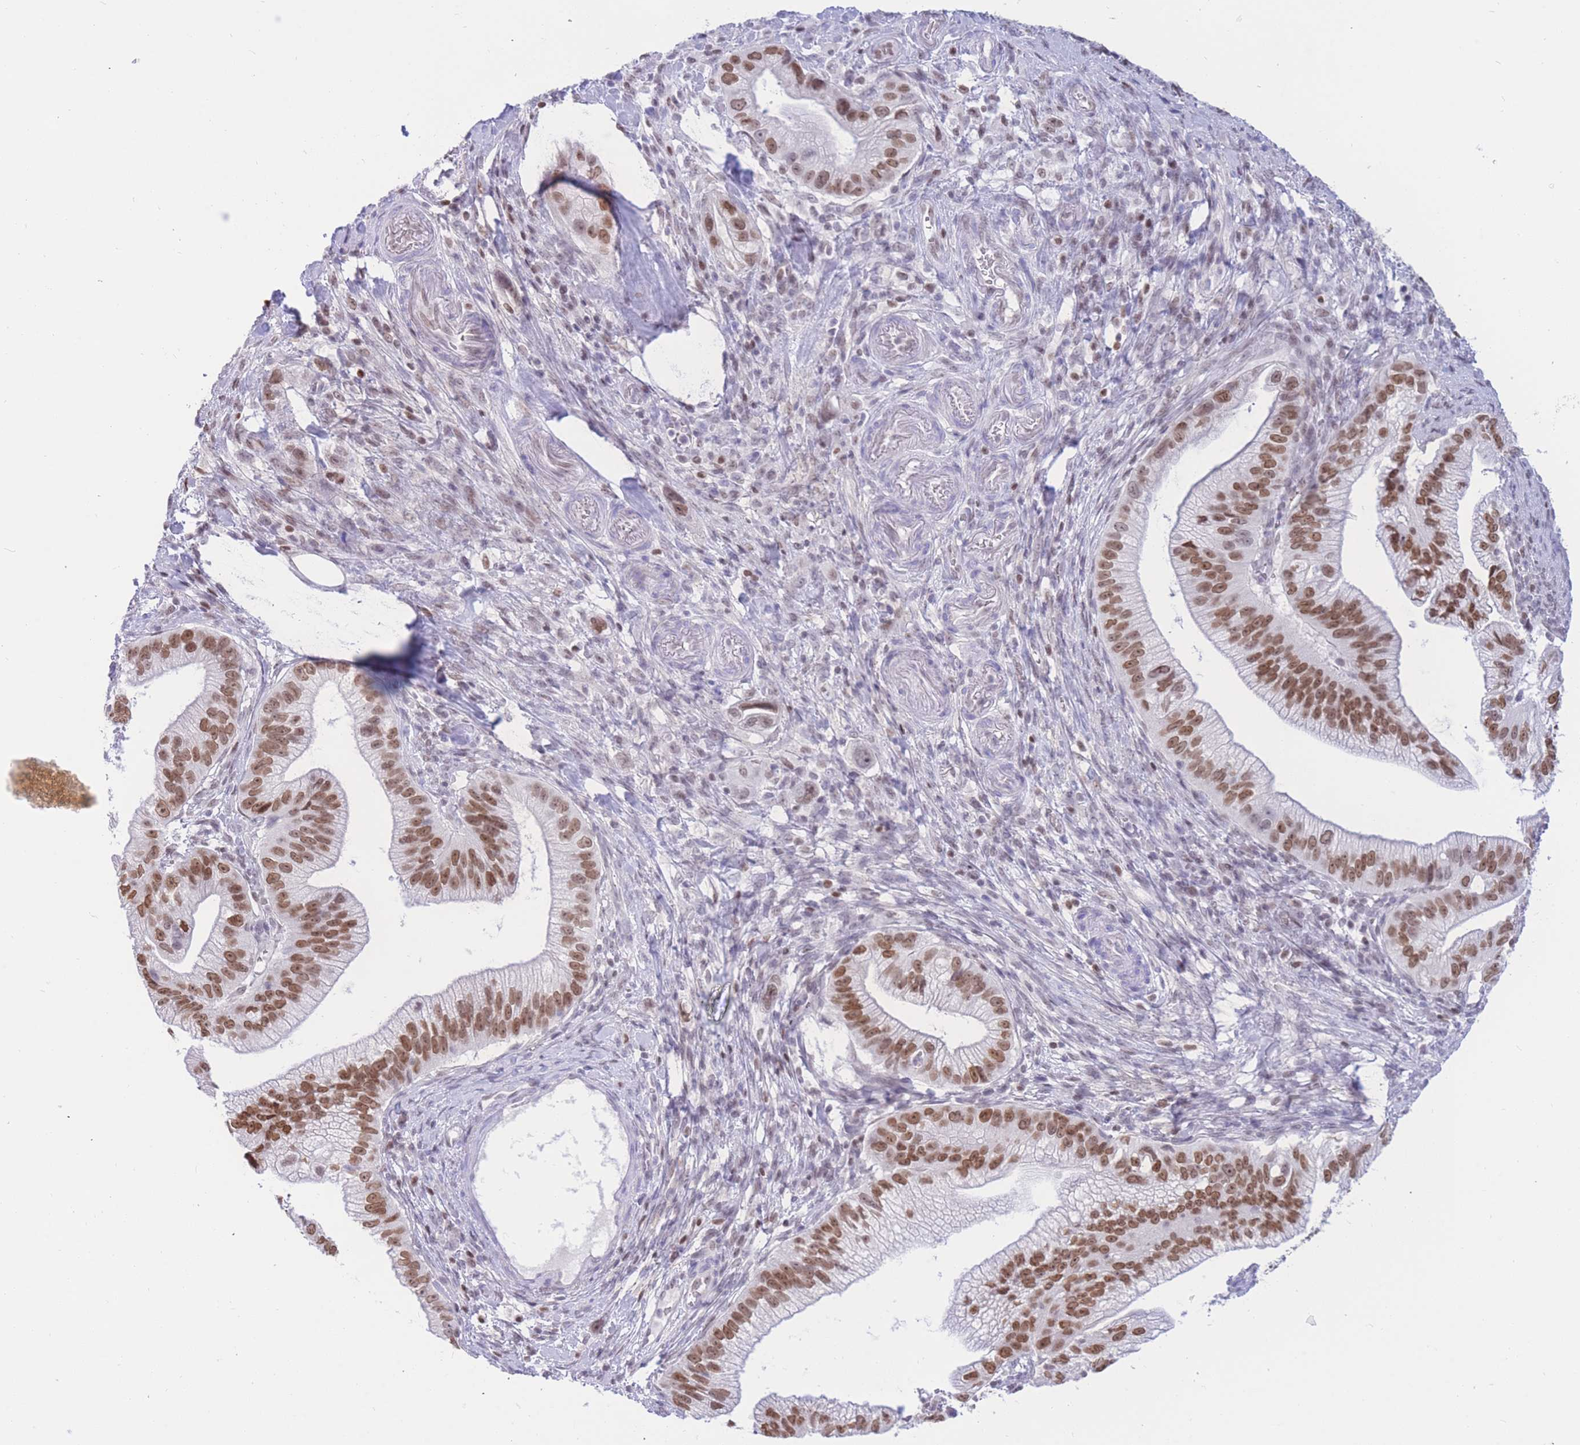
{"staining": {"intensity": "moderate", "quantity": ">75%", "location": "nuclear"}, "tissue": "pancreatic cancer", "cell_type": "Tumor cells", "image_type": "cancer", "snomed": [{"axis": "morphology", "description": "Adenocarcinoma, NOS"}, {"axis": "topography", "description": "Pancreas"}], "caption": "Protein analysis of pancreatic adenocarcinoma tissue demonstrates moderate nuclear positivity in about >75% of tumor cells.", "gene": "HMGN1", "patient": {"sex": "male", "age": 70}}